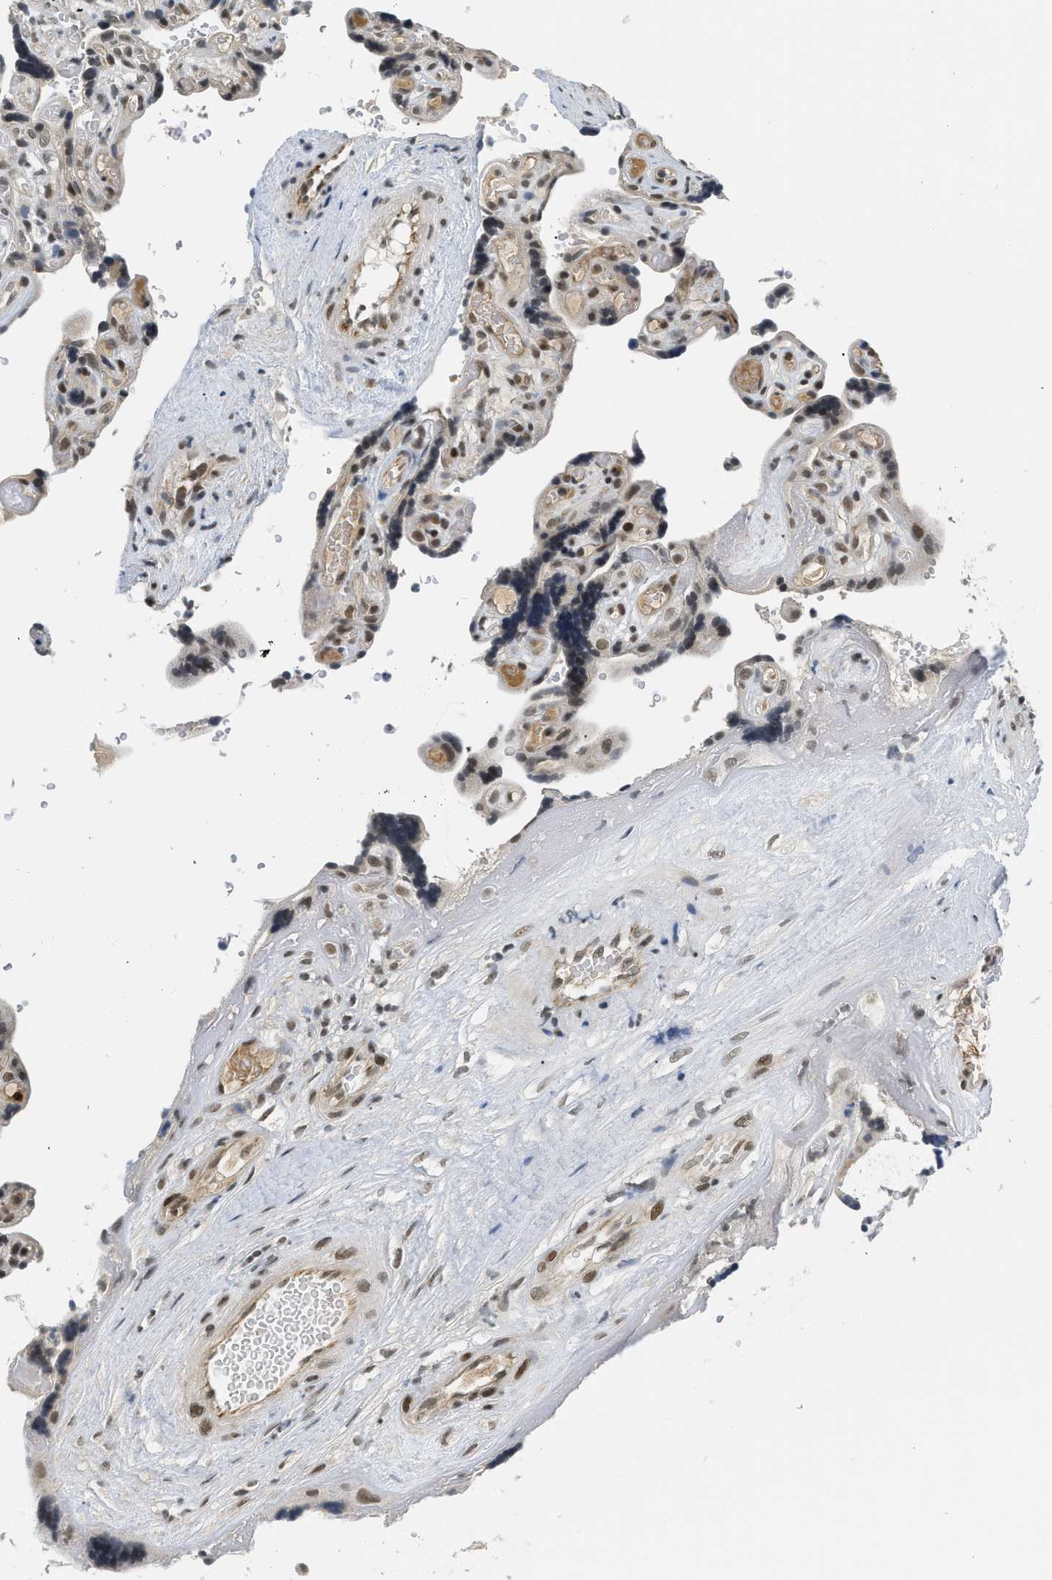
{"staining": {"intensity": "moderate", "quantity": "<25%", "location": "cytoplasmic/membranous,nuclear"}, "tissue": "placenta", "cell_type": "Decidual cells", "image_type": "normal", "snomed": [{"axis": "morphology", "description": "Normal tissue, NOS"}, {"axis": "topography", "description": "Placenta"}], "caption": "Immunohistochemistry (IHC) (DAB (3,3'-diaminobenzidine)) staining of normal placenta reveals moderate cytoplasmic/membranous,nuclear protein positivity in approximately <25% of decidual cells. (DAB IHC with brightfield microscopy, high magnification).", "gene": "MZF1", "patient": {"sex": "female", "age": 30}}